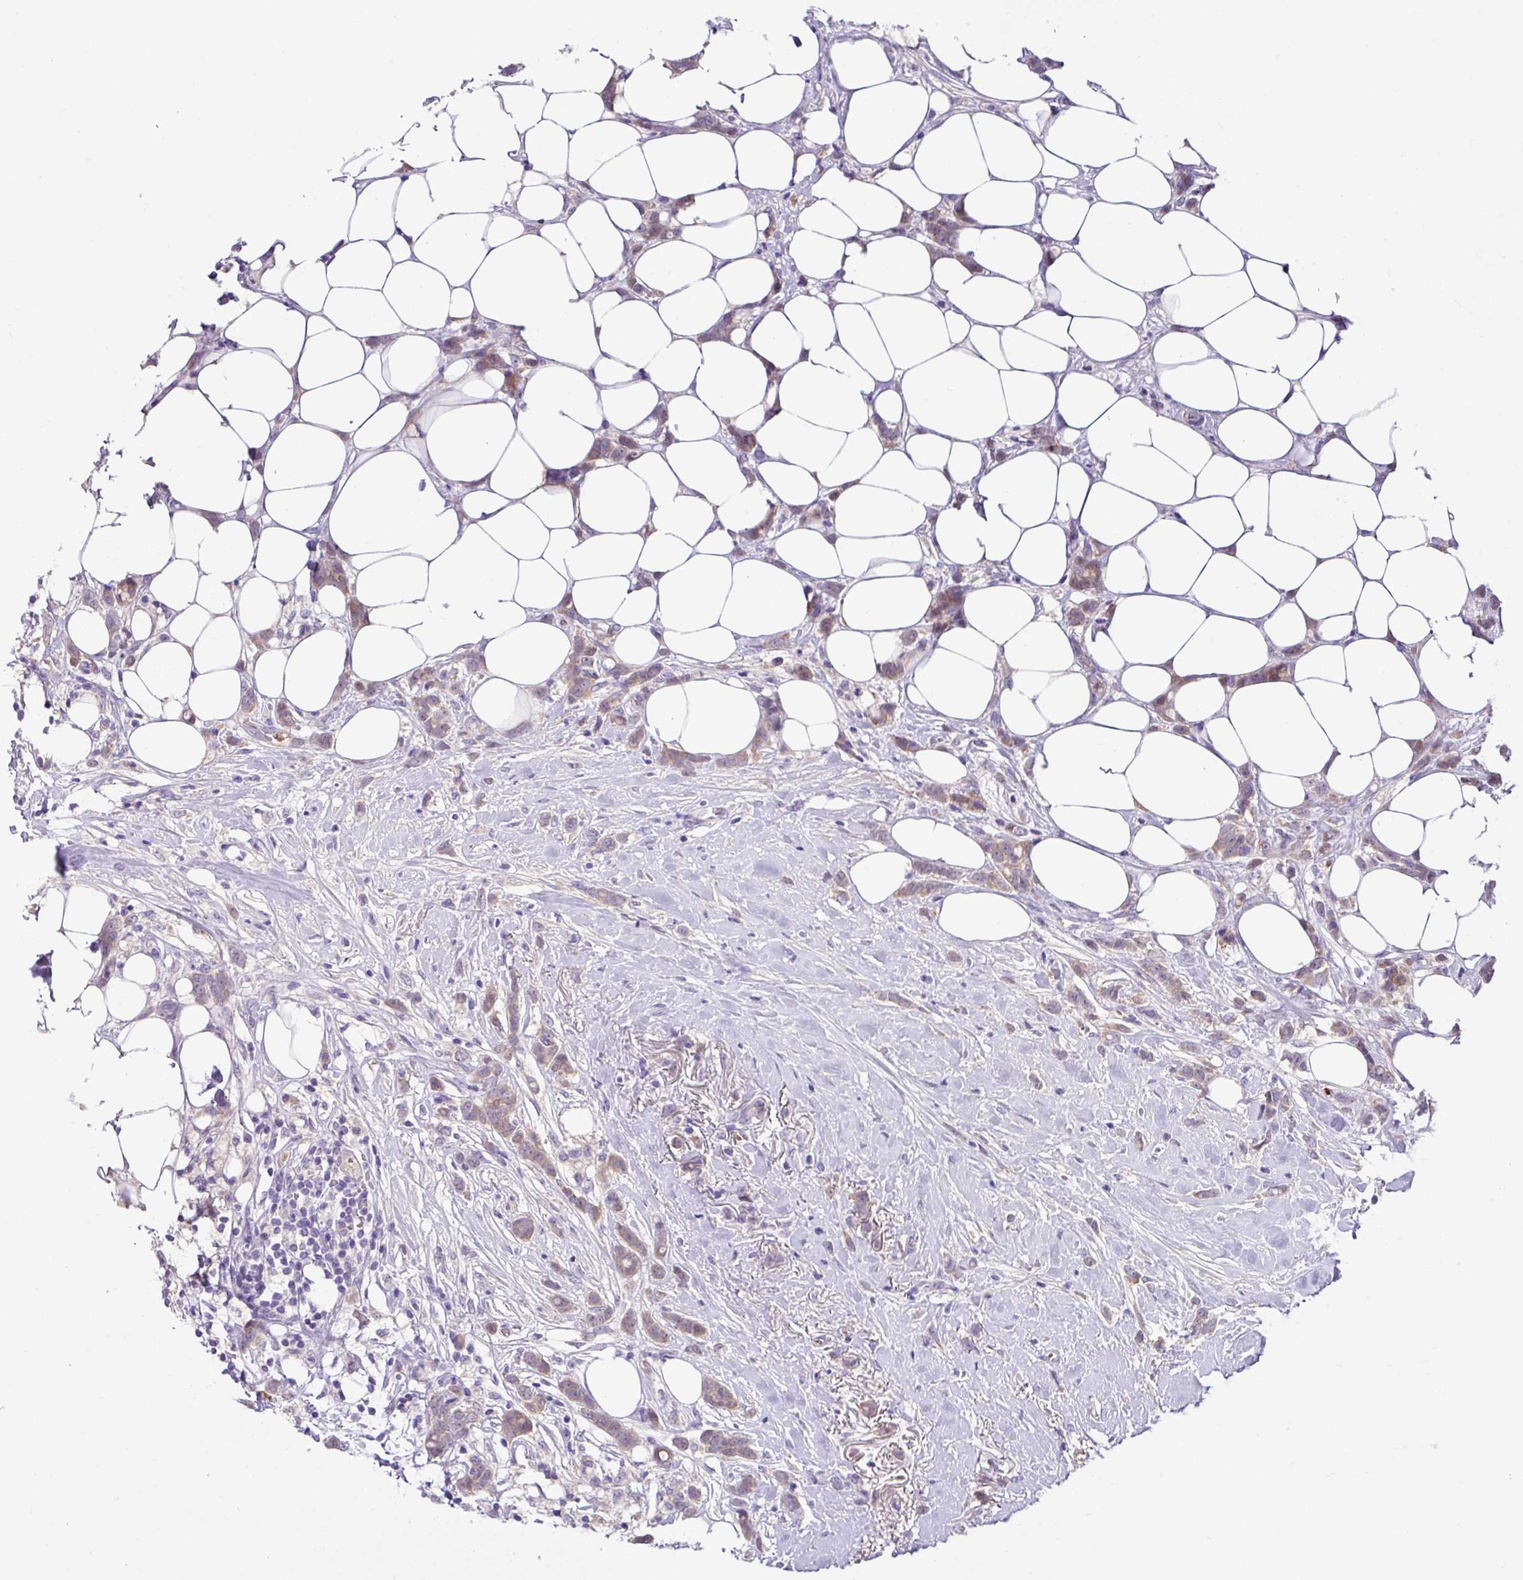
{"staining": {"intensity": "weak", "quantity": ">75%", "location": "cytoplasmic/membranous"}, "tissue": "breast cancer", "cell_type": "Tumor cells", "image_type": "cancer", "snomed": [{"axis": "morphology", "description": "Duct carcinoma"}, {"axis": "topography", "description": "Breast"}], "caption": "The photomicrograph demonstrates immunohistochemical staining of breast infiltrating ductal carcinoma. There is weak cytoplasmic/membranous positivity is seen in approximately >75% of tumor cells.", "gene": "CRISP3", "patient": {"sex": "female", "age": 80}}